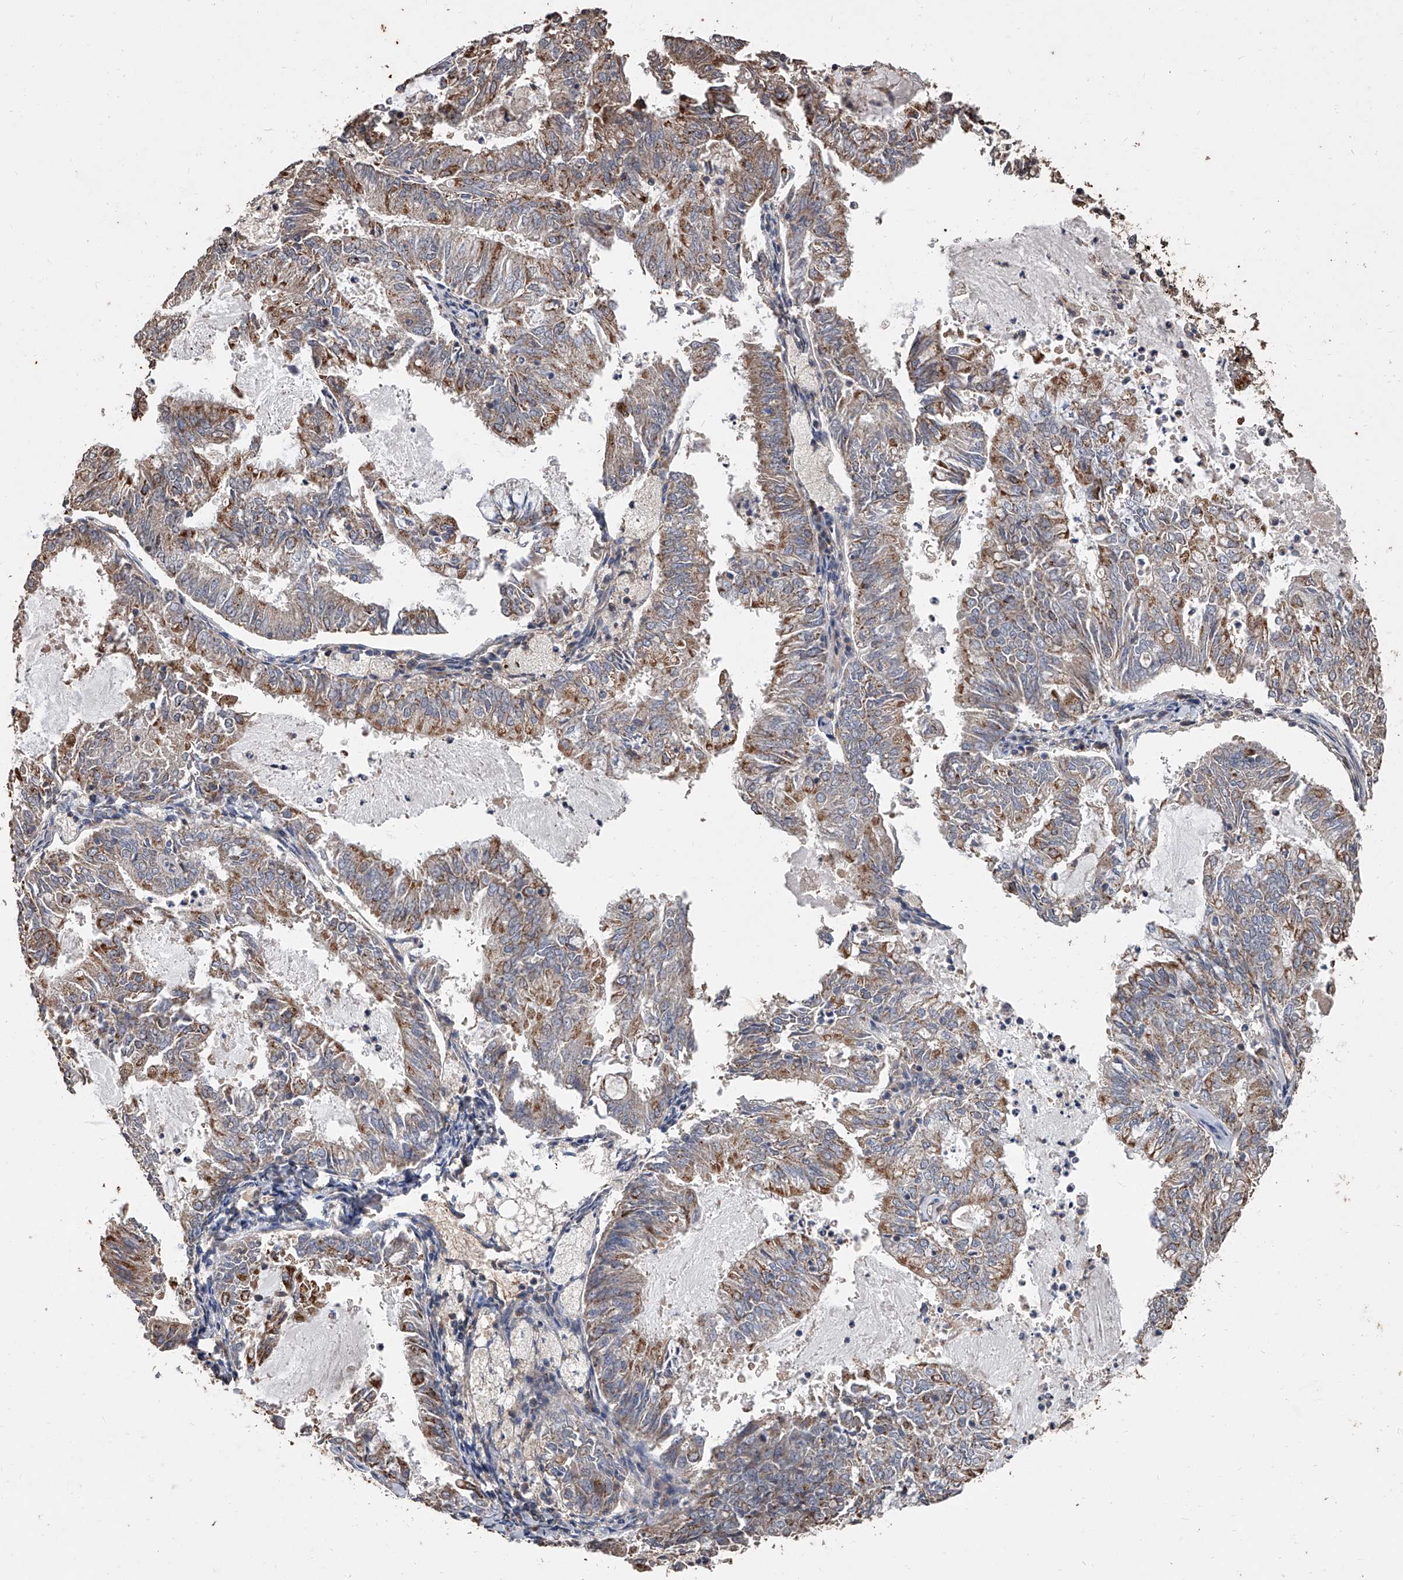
{"staining": {"intensity": "moderate", "quantity": "25%-75%", "location": "cytoplasmic/membranous"}, "tissue": "endometrial cancer", "cell_type": "Tumor cells", "image_type": "cancer", "snomed": [{"axis": "morphology", "description": "Adenocarcinoma, NOS"}, {"axis": "topography", "description": "Endometrium"}], "caption": "An image of human adenocarcinoma (endometrial) stained for a protein exhibits moderate cytoplasmic/membranous brown staining in tumor cells.", "gene": "LTV1", "patient": {"sex": "female", "age": 57}}